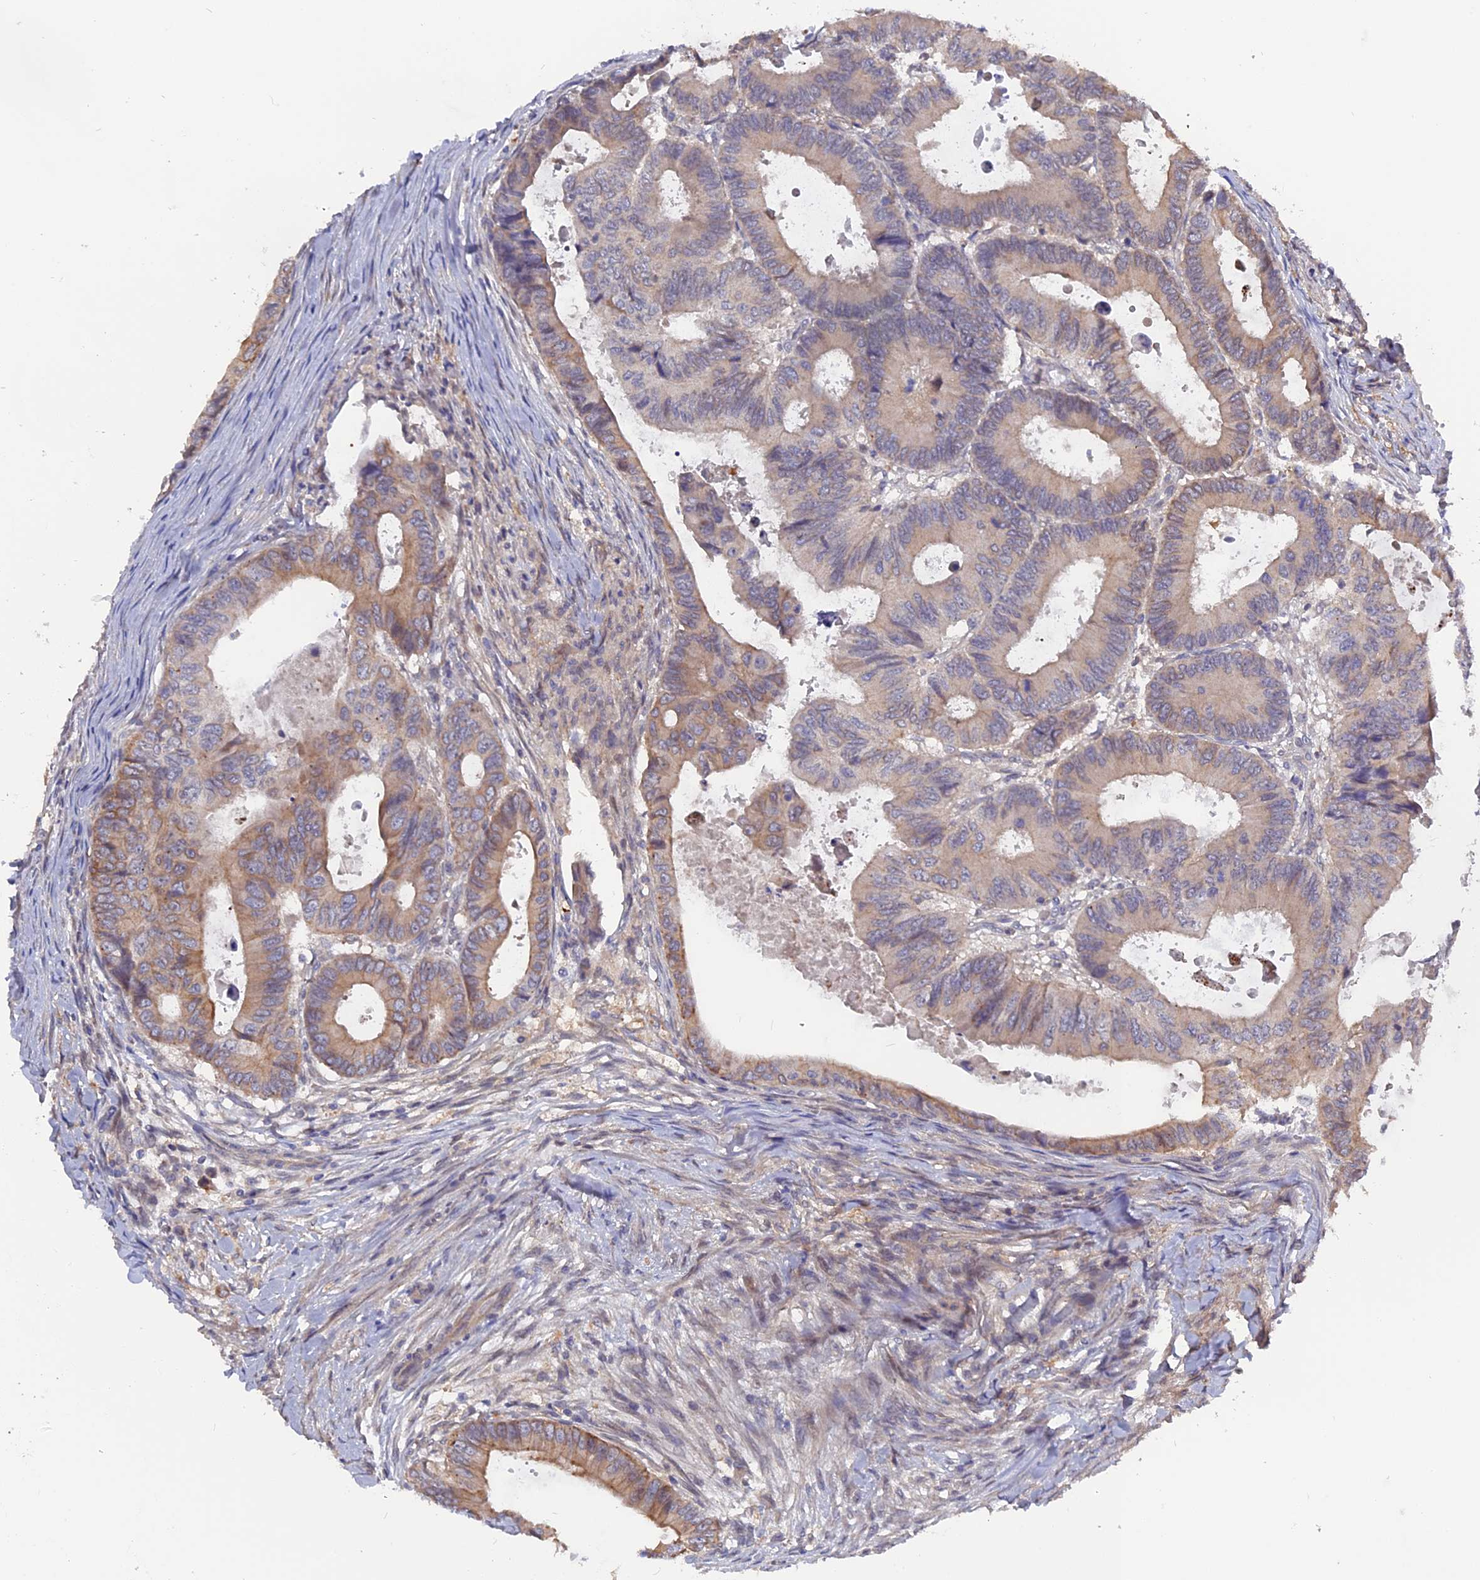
{"staining": {"intensity": "moderate", "quantity": "<25%", "location": "cytoplasmic/membranous"}, "tissue": "colorectal cancer", "cell_type": "Tumor cells", "image_type": "cancer", "snomed": [{"axis": "morphology", "description": "Adenocarcinoma, NOS"}, {"axis": "topography", "description": "Colon"}], "caption": "A photomicrograph of human adenocarcinoma (colorectal) stained for a protein displays moderate cytoplasmic/membranous brown staining in tumor cells.", "gene": "ZCCHC2", "patient": {"sex": "male", "age": 85}}